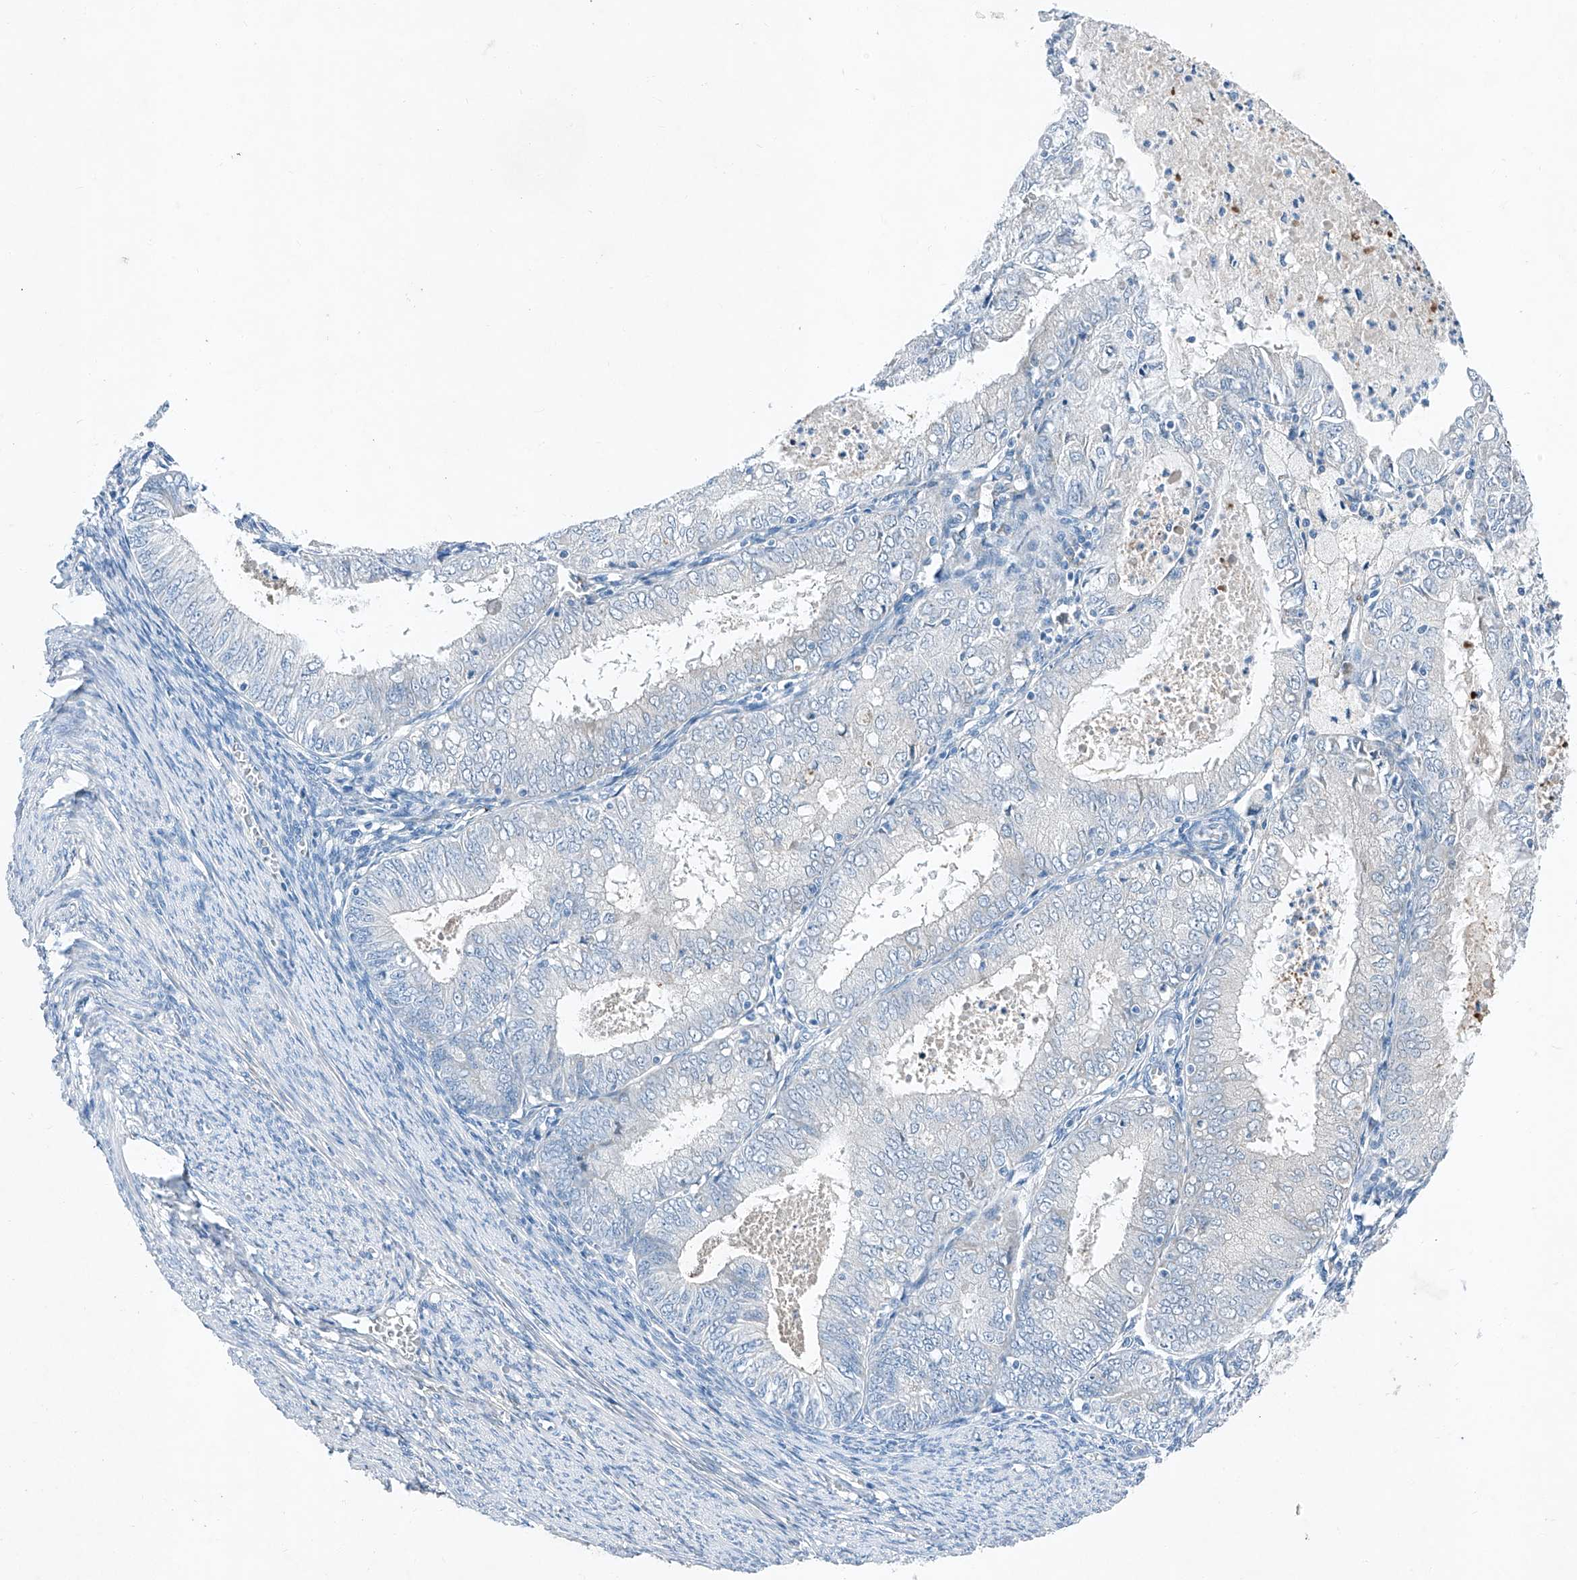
{"staining": {"intensity": "negative", "quantity": "none", "location": "none"}, "tissue": "endometrial cancer", "cell_type": "Tumor cells", "image_type": "cancer", "snomed": [{"axis": "morphology", "description": "Adenocarcinoma, NOS"}, {"axis": "topography", "description": "Endometrium"}], "caption": "Image shows no significant protein staining in tumor cells of endometrial adenocarcinoma.", "gene": "MDGA1", "patient": {"sex": "female", "age": 57}}